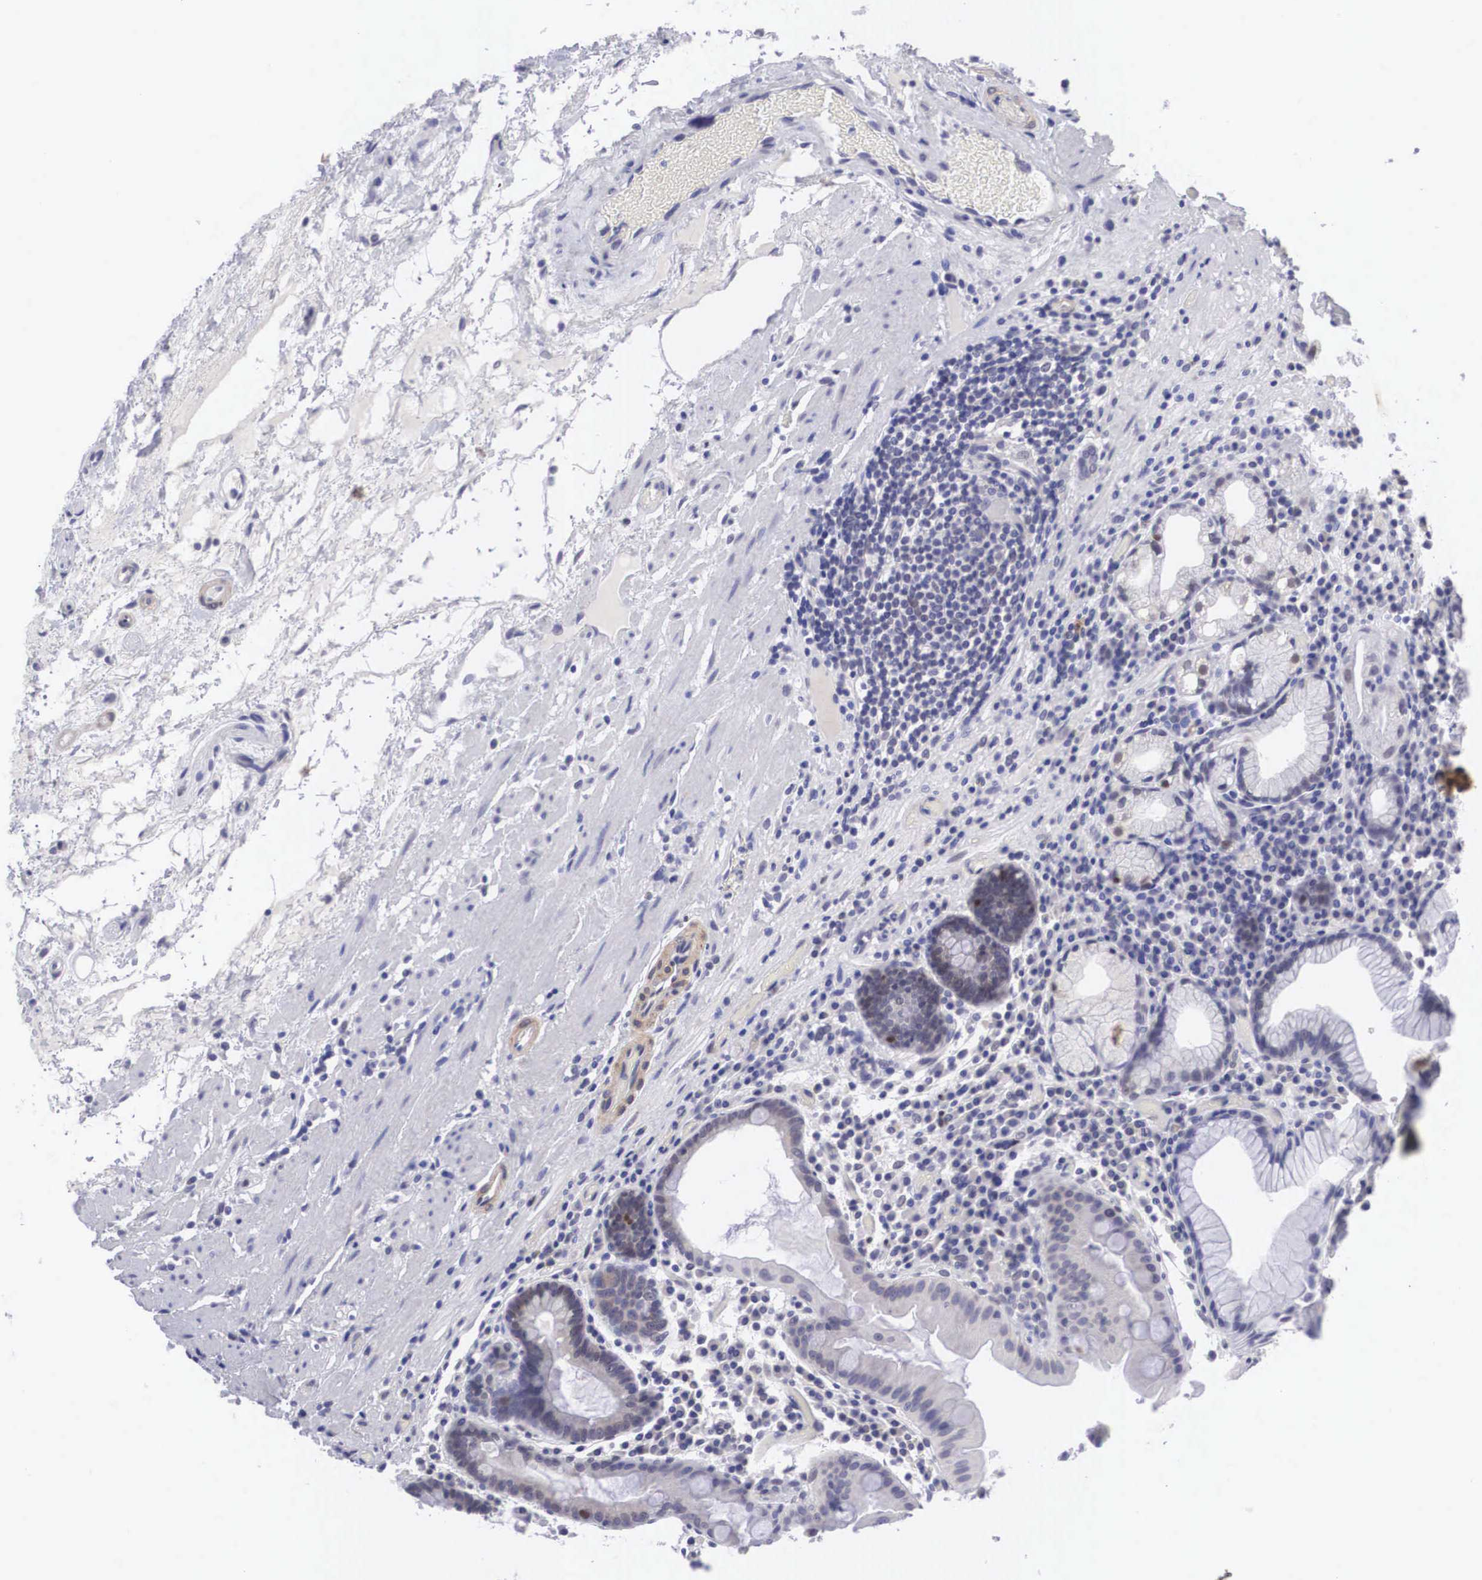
{"staining": {"intensity": "moderate", "quantity": "<25%", "location": "cytoplasmic/membranous,nuclear"}, "tissue": "stomach", "cell_type": "Glandular cells", "image_type": "normal", "snomed": [{"axis": "morphology", "description": "Normal tissue, NOS"}, {"axis": "topography", "description": "Stomach, lower"}, {"axis": "topography", "description": "Duodenum"}], "caption": "High-power microscopy captured an IHC histopathology image of benign stomach, revealing moderate cytoplasmic/membranous,nuclear staining in approximately <25% of glandular cells.", "gene": "SOX11", "patient": {"sex": "male", "age": 84}}